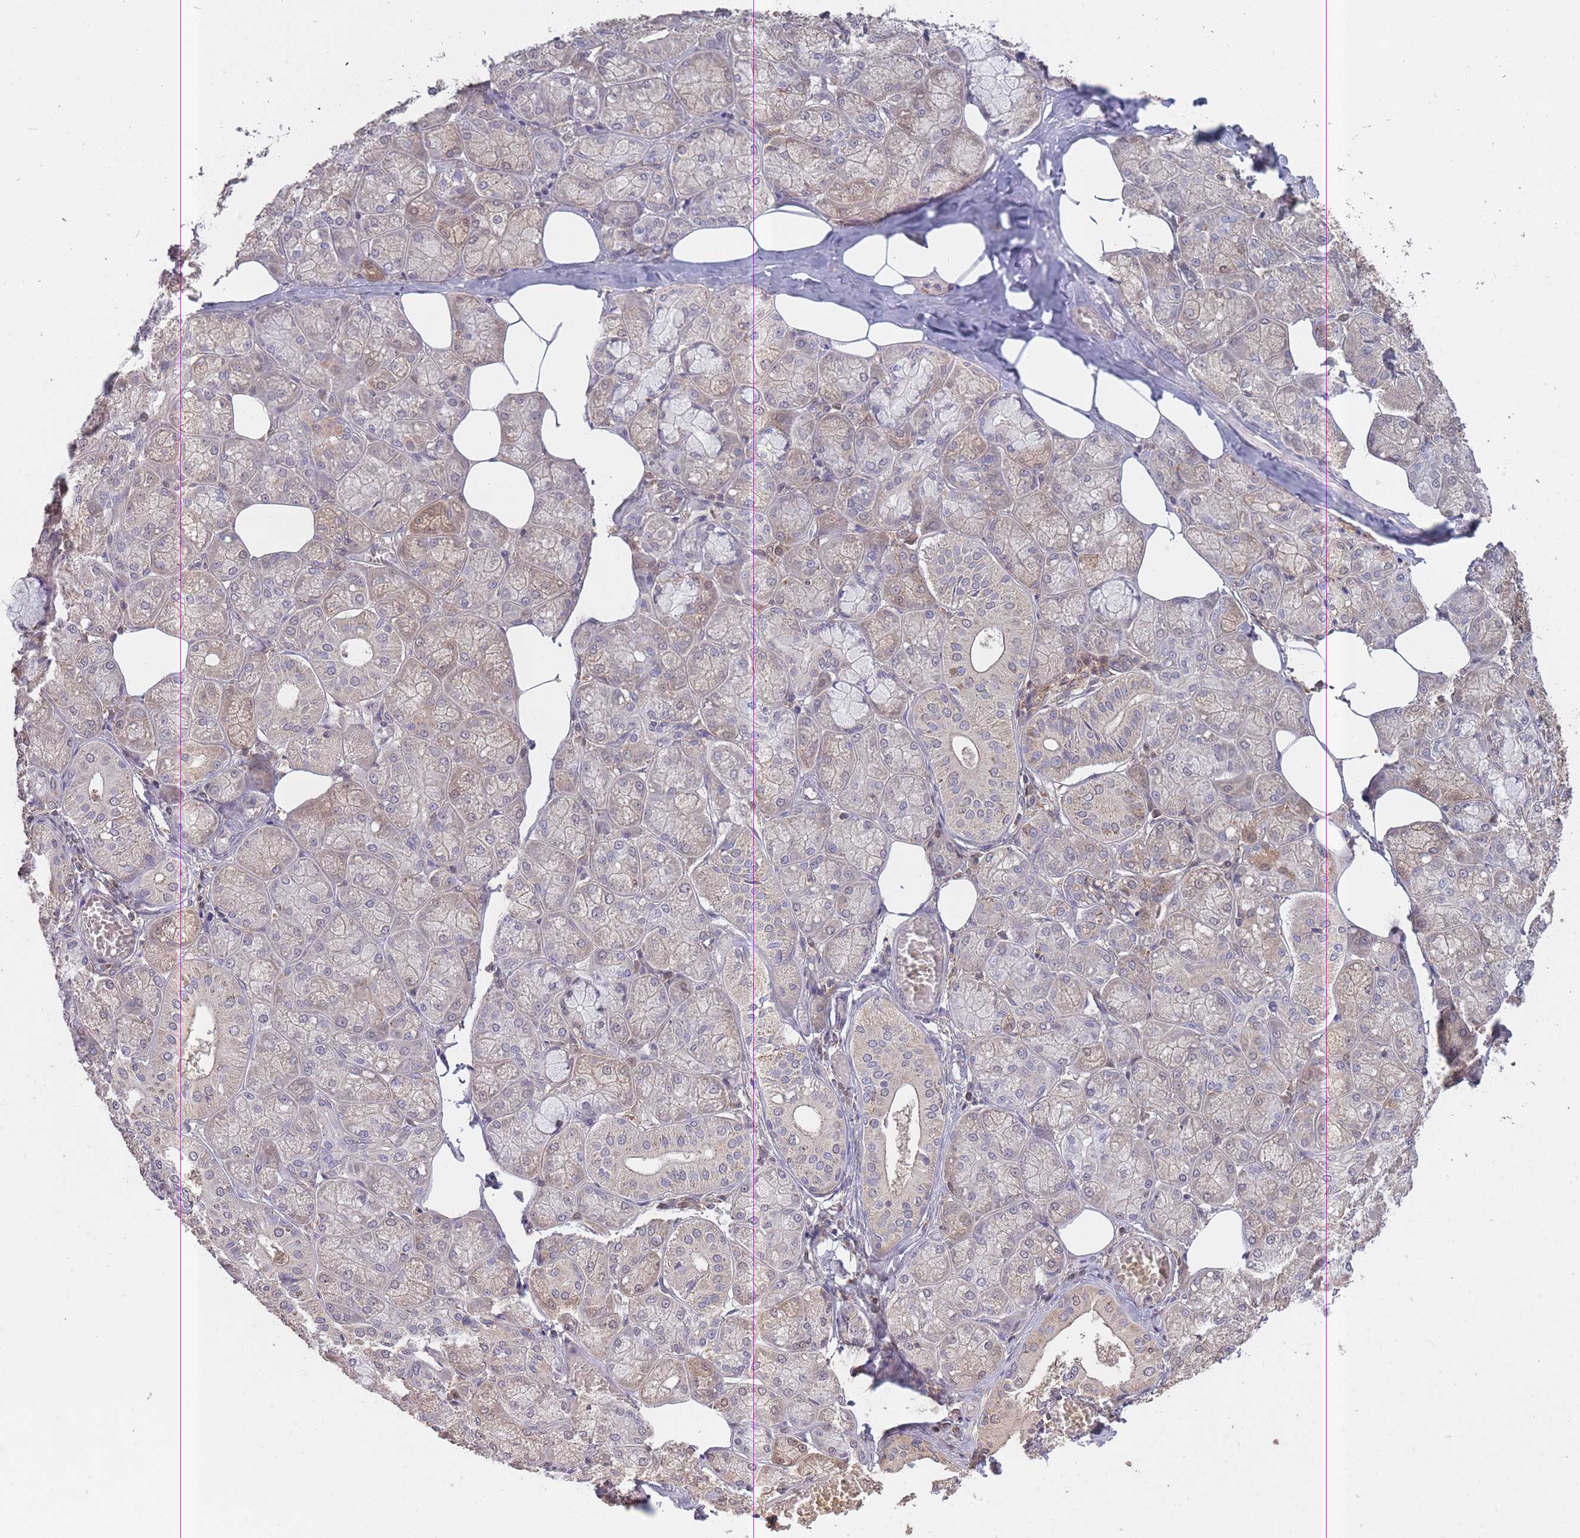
{"staining": {"intensity": "weak", "quantity": "<25%", "location": "cytoplasmic/membranous"}, "tissue": "salivary gland", "cell_type": "Glandular cells", "image_type": "normal", "snomed": [{"axis": "morphology", "description": "Normal tissue, NOS"}, {"axis": "topography", "description": "Salivary gland"}], "caption": "The micrograph demonstrates no significant expression in glandular cells of salivary gland.", "gene": "GMIP", "patient": {"sex": "male", "age": 74}}